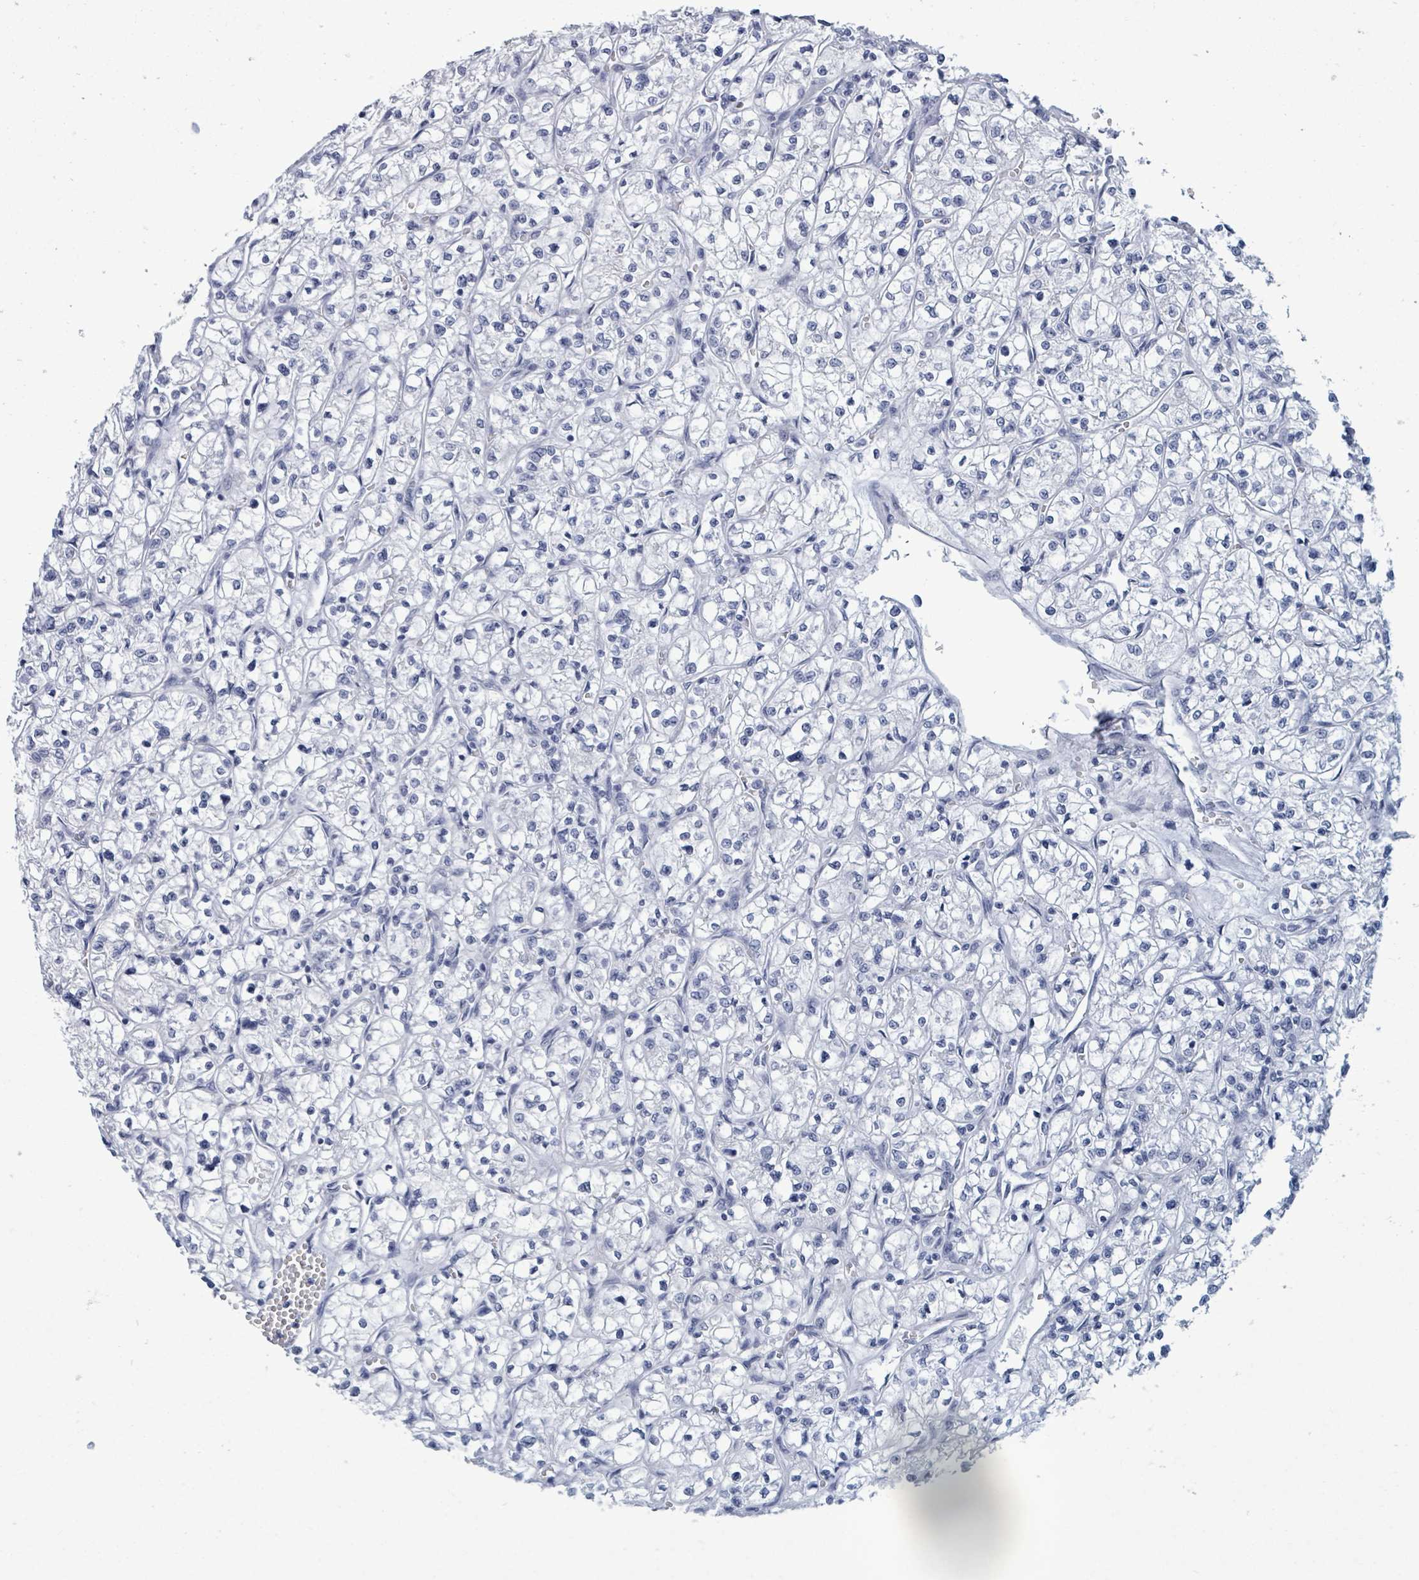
{"staining": {"intensity": "negative", "quantity": "none", "location": "none"}, "tissue": "renal cancer", "cell_type": "Tumor cells", "image_type": "cancer", "snomed": [{"axis": "morphology", "description": "Adenocarcinoma, NOS"}, {"axis": "topography", "description": "Kidney"}], "caption": "A high-resolution micrograph shows immunohistochemistry staining of adenocarcinoma (renal), which exhibits no significant expression in tumor cells. (Stains: DAB immunohistochemistry (IHC) with hematoxylin counter stain, Microscopy: brightfield microscopy at high magnification).", "gene": "NKX2-1", "patient": {"sex": "female", "age": 64}}